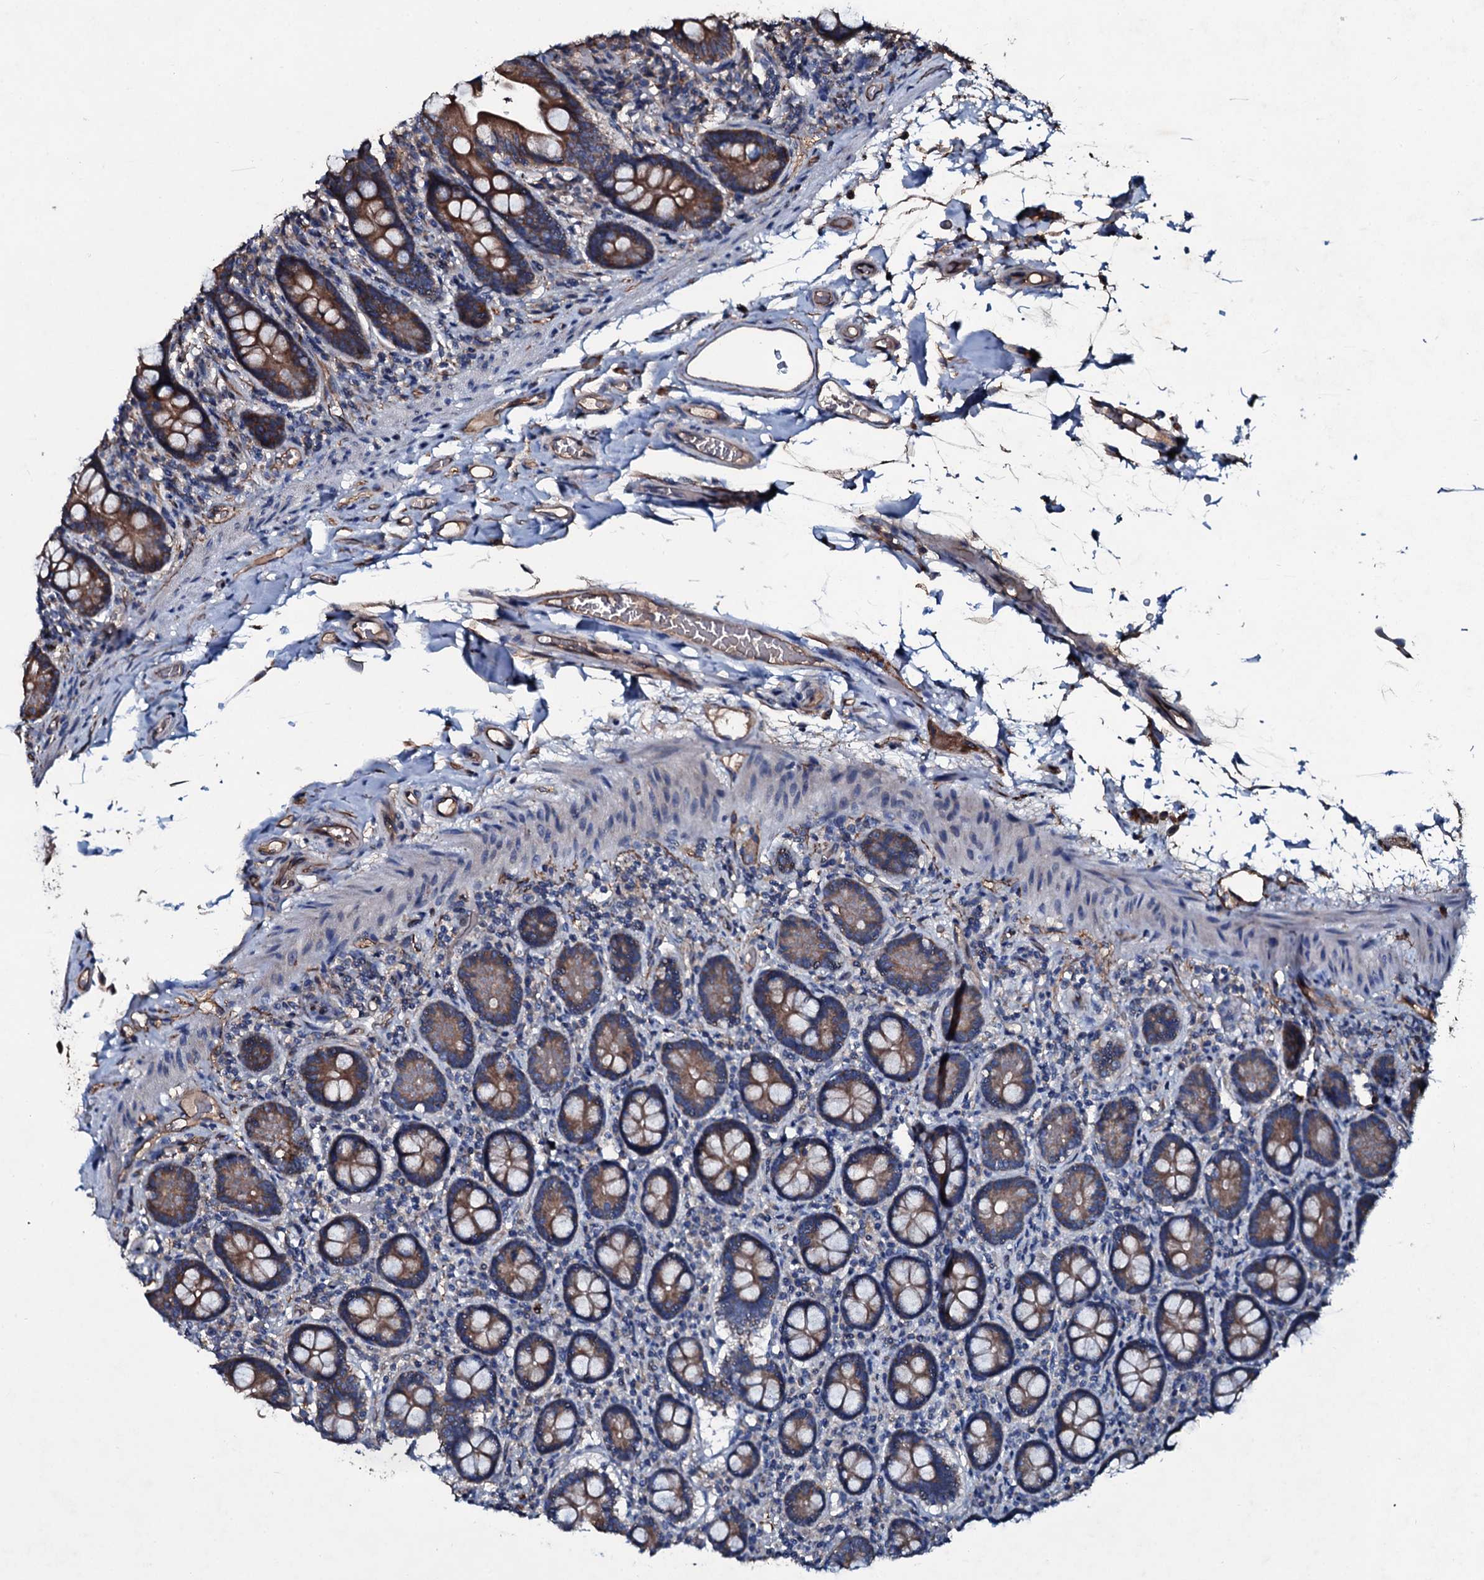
{"staining": {"intensity": "moderate", "quantity": ">75%", "location": "cytoplasmic/membranous"}, "tissue": "small intestine", "cell_type": "Glandular cells", "image_type": "normal", "snomed": [{"axis": "morphology", "description": "Normal tissue, NOS"}, {"axis": "topography", "description": "Small intestine"}], "caption": "This photomicrograph demonstrates immunohistochemistry staining of normal small intestine, with medium moderate cytoplasmic/membranous expression in approximately >75% of glandular cells.", "gene": "DMAC2", "patient": {"sex": "female", "age": 64}}